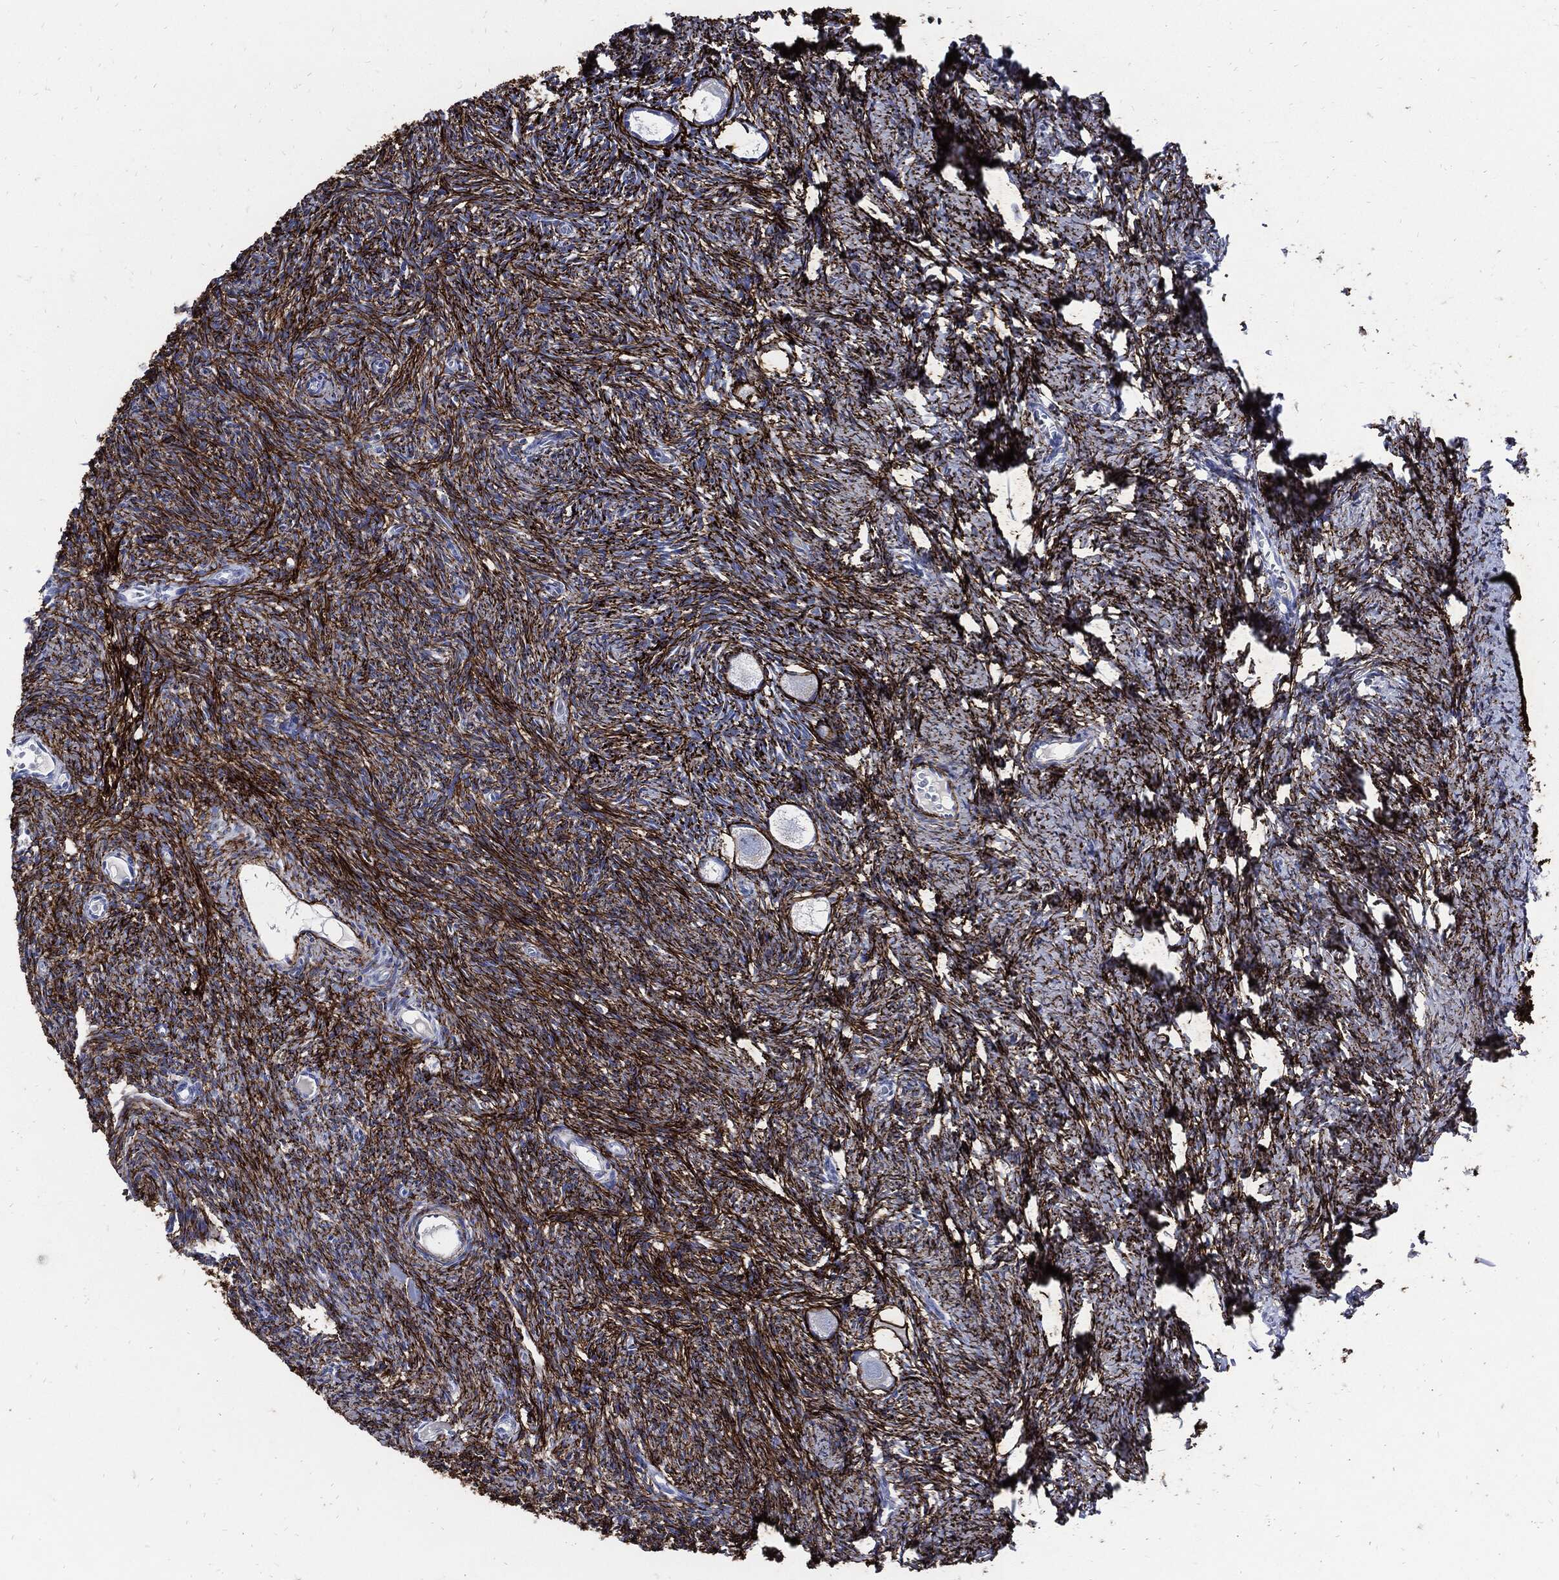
{"staining": {"intensity": "negative", "quantity": "none", "location": "none"}, "tissue": "ovary", "cell_type": "Follicle cells", "image_type": "normal", "snomed": [{"axis": "morphology", "description": "Normal tissue, NOS"}, {"axis": "topography", "description": "Ovary"}], "caption": "High power microscopy image of an immunohistochemistry image of normal ovary, revealing no significant staining in follicle cells. (Stains: DAB immunohistochemistry (IHC) with hematoxylin counter stain, Microscopy: brightfield microscopy at high magnification).", "gene": "FBN1", "patient": {"sex": "female", "age": 27}}